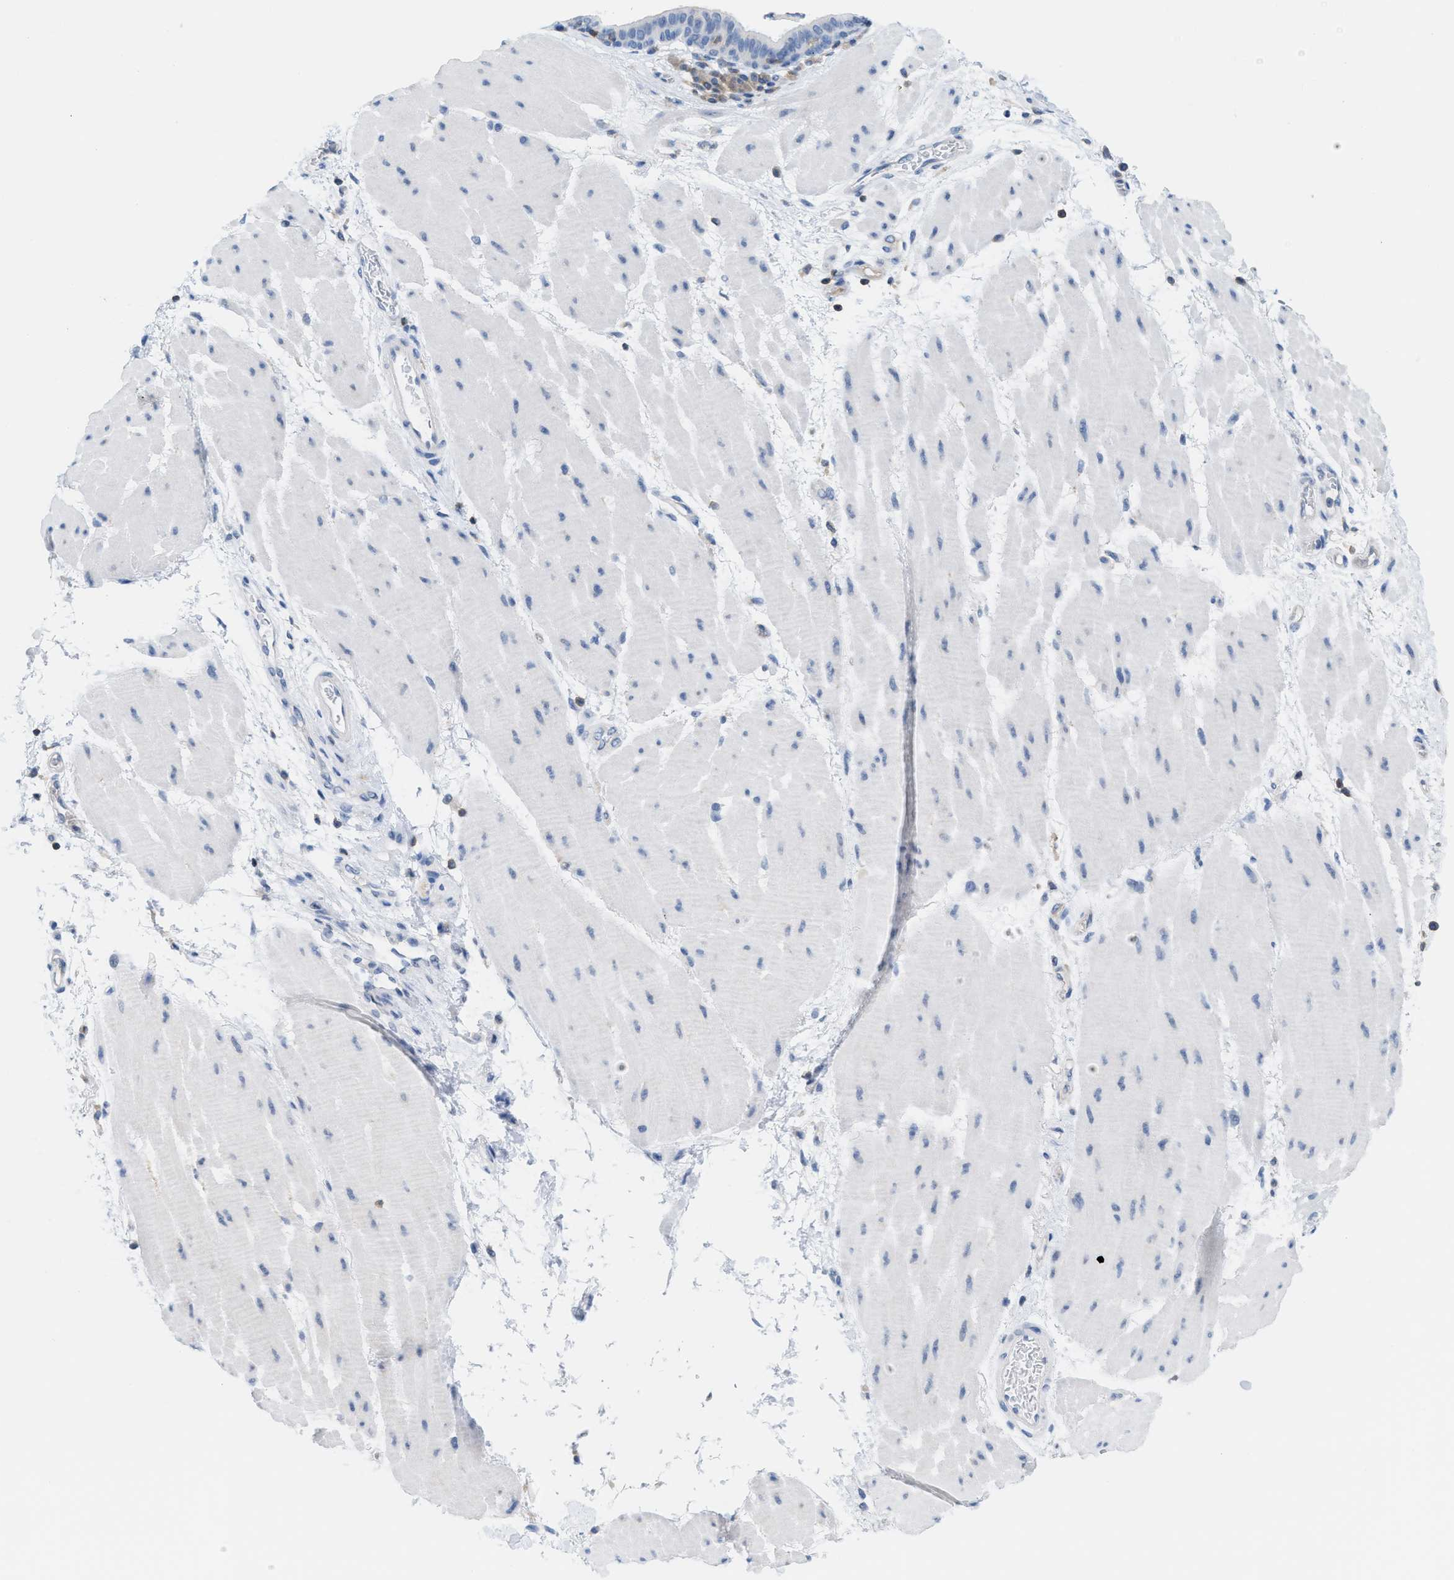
{"staining": {"intensity": "negative", "quantity": "none", "location": "none"}, "tissue": "esophagus", "cell_type": "Squamous epithelial cells", "image_type": "normal", "snomed": [{"axis": "morphology", "description": "Normal tissue, NOS"}, {"axis": "topography", "description": "Esophagus"}], "caption": "This is an immunohistochemistry (IHC) image of normal esophagus. There is no expression in squamous epithelial cells.", "gene": "IL16", "patient": {"sex": "male", "age": 48}}